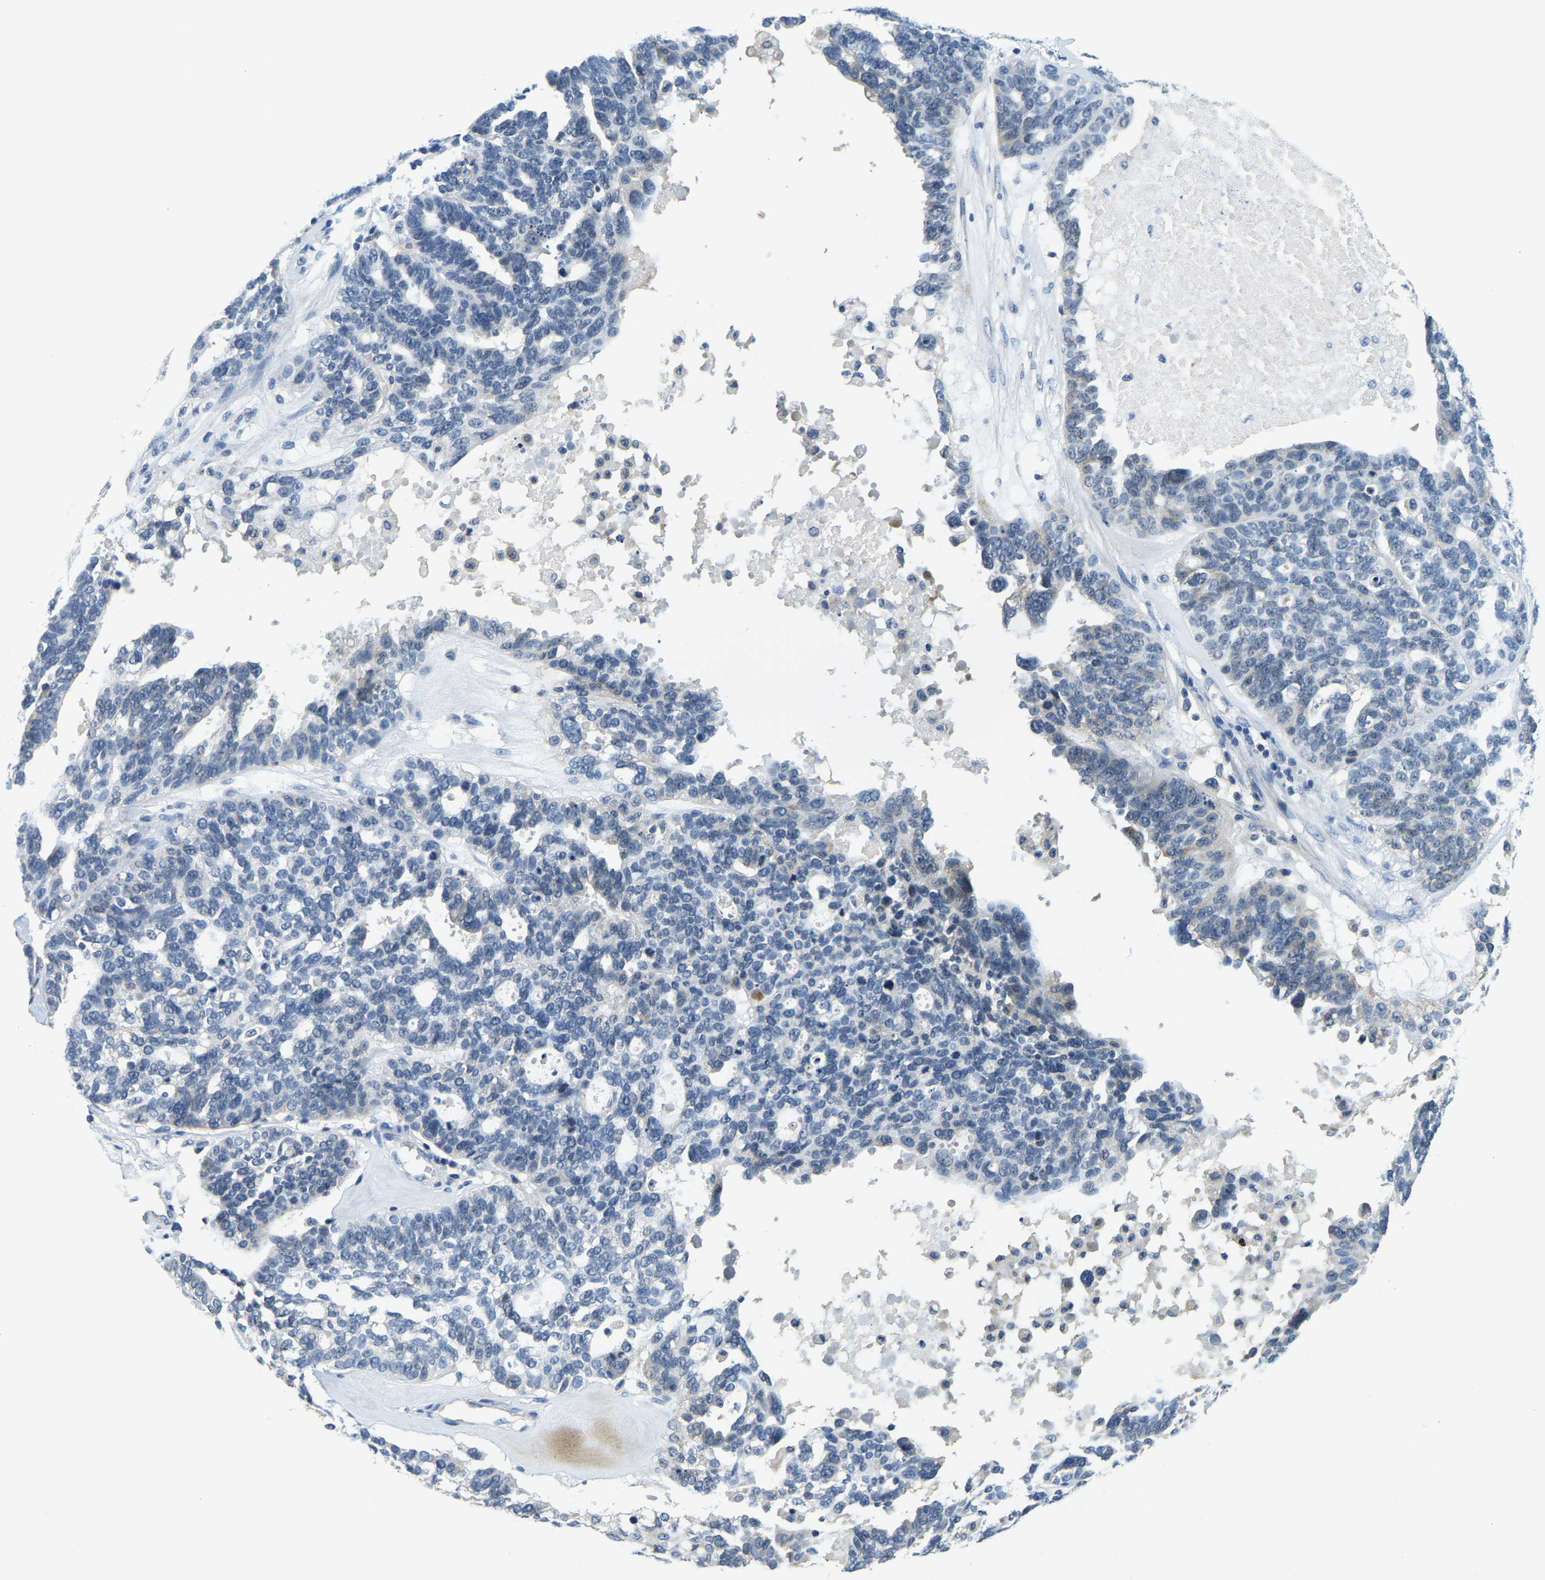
{"staining": {"intensity": "weak", "quantity": "<25%", "location": "cytoplasmic/membranous"}, "tissue": "ovarian cancer", "cell_type": "Tumor cells", "image_type": "cancer", "snomed": [{"axis": "morphology", "description": "Cystadenocarcinoma, serous, NOS"}, {"axis": "topography", "description": "Ovary"}], "caption": "This image is of ovarian cancer stained with immunohistochemistry to label a protein in brown with the nuclei are counter-stained blue. There is no positivity in tumor cells.", "gene": "RRP1", "patient": {"sex": "female", "age": 59}}